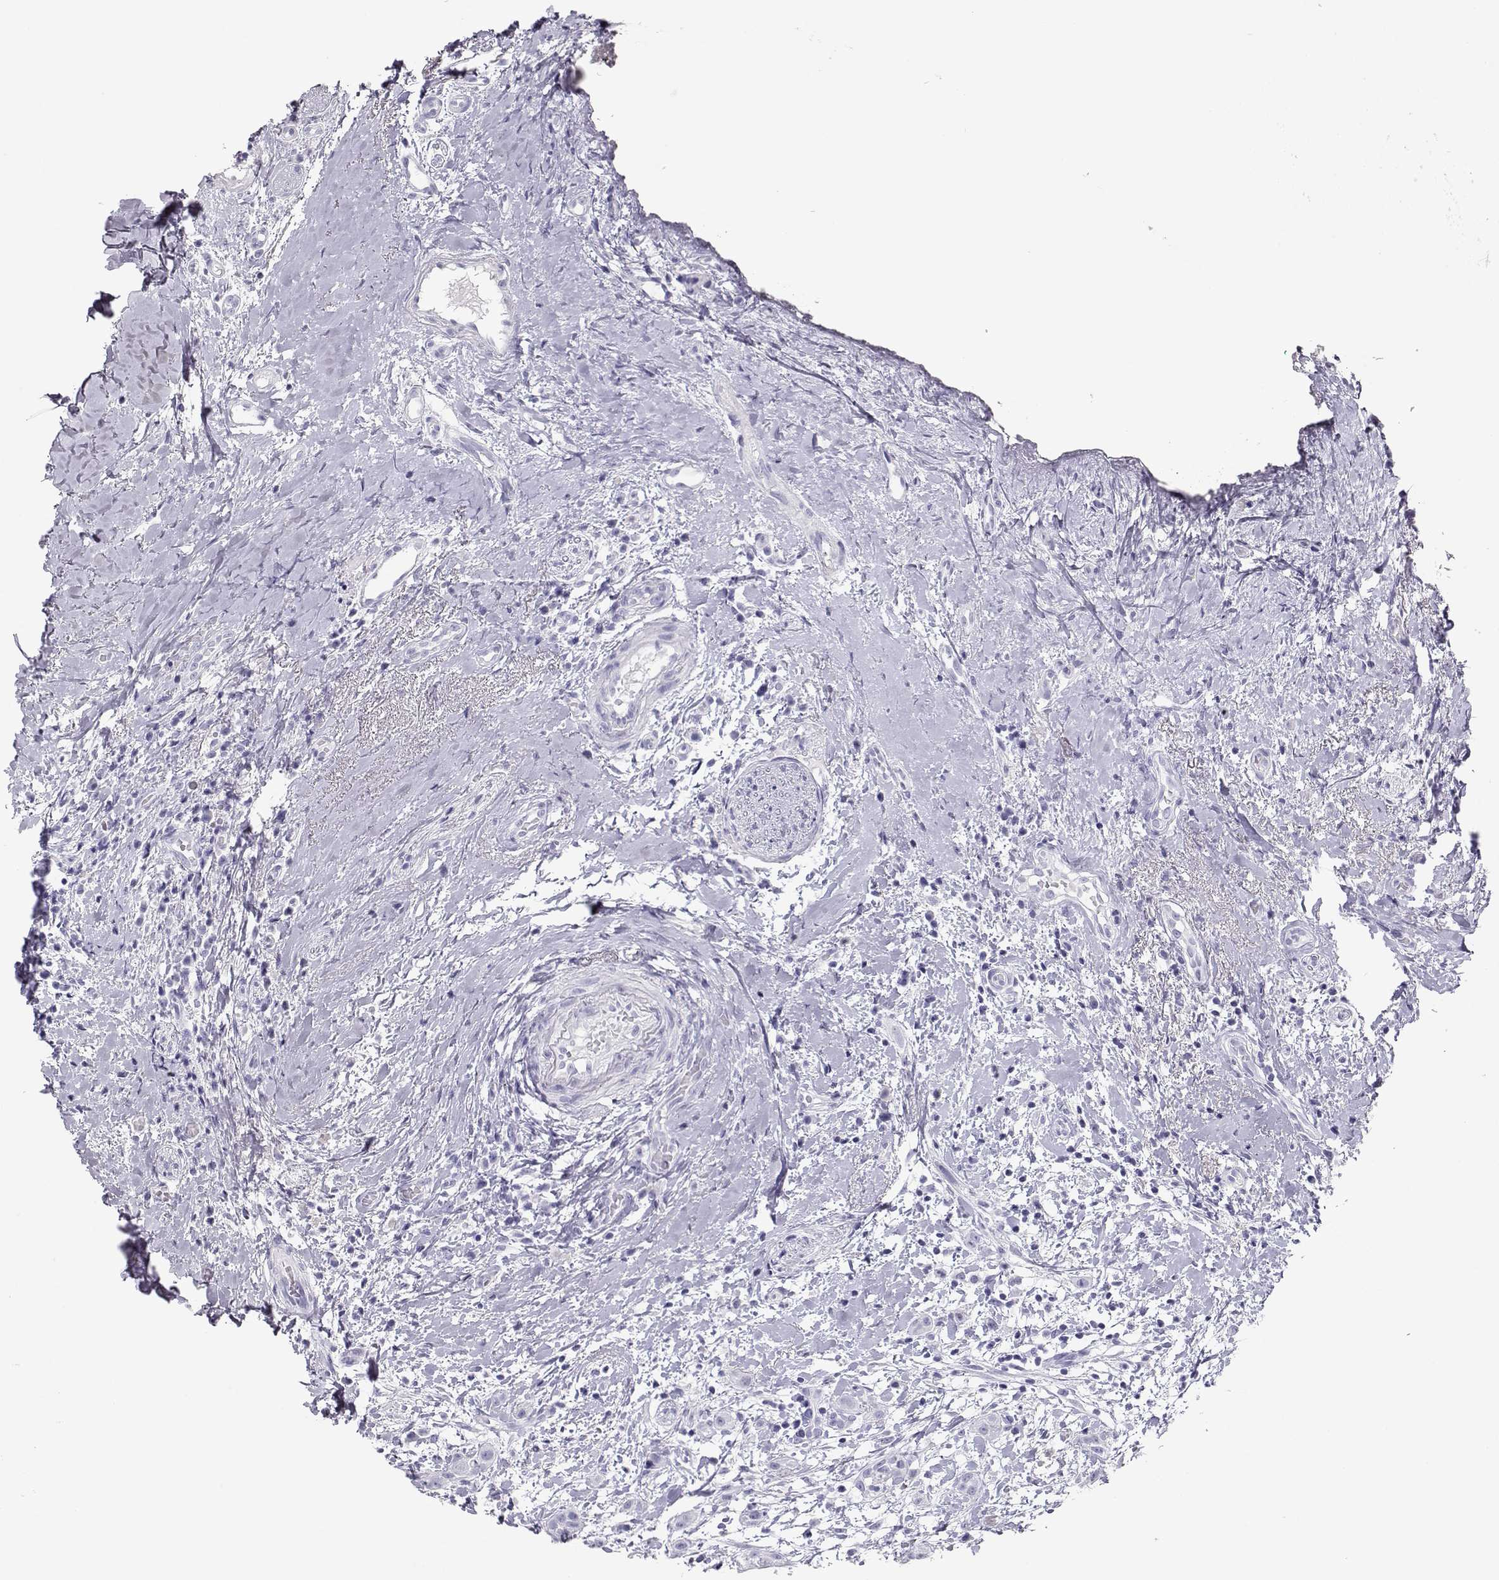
{"staining": {"intensity": "negative", "quantity": "none", "location": "none"}, "tissue": "head and neck cancer", "cell_type": "Tumor cells", "image_type": "cancer", "snomed": [{"axis": "morphology", "description": "Normal tissue, NOS"}, {"axis": "morphology", "description": "Squamous cell carcinoma, NOS"}, {"axis": "topography", "description": "Oral tissue"}, {"axis": "topography", "description": "Salivary gland"}, {"axis": "topography", "description": "Head-Neck"}], "caption": "The histopathology image displays no staining of tumor cells in squamous cell carcinoma (head and neck).", "gene": "TKTL1", "patient": {"sex": "female", "age": 62}}